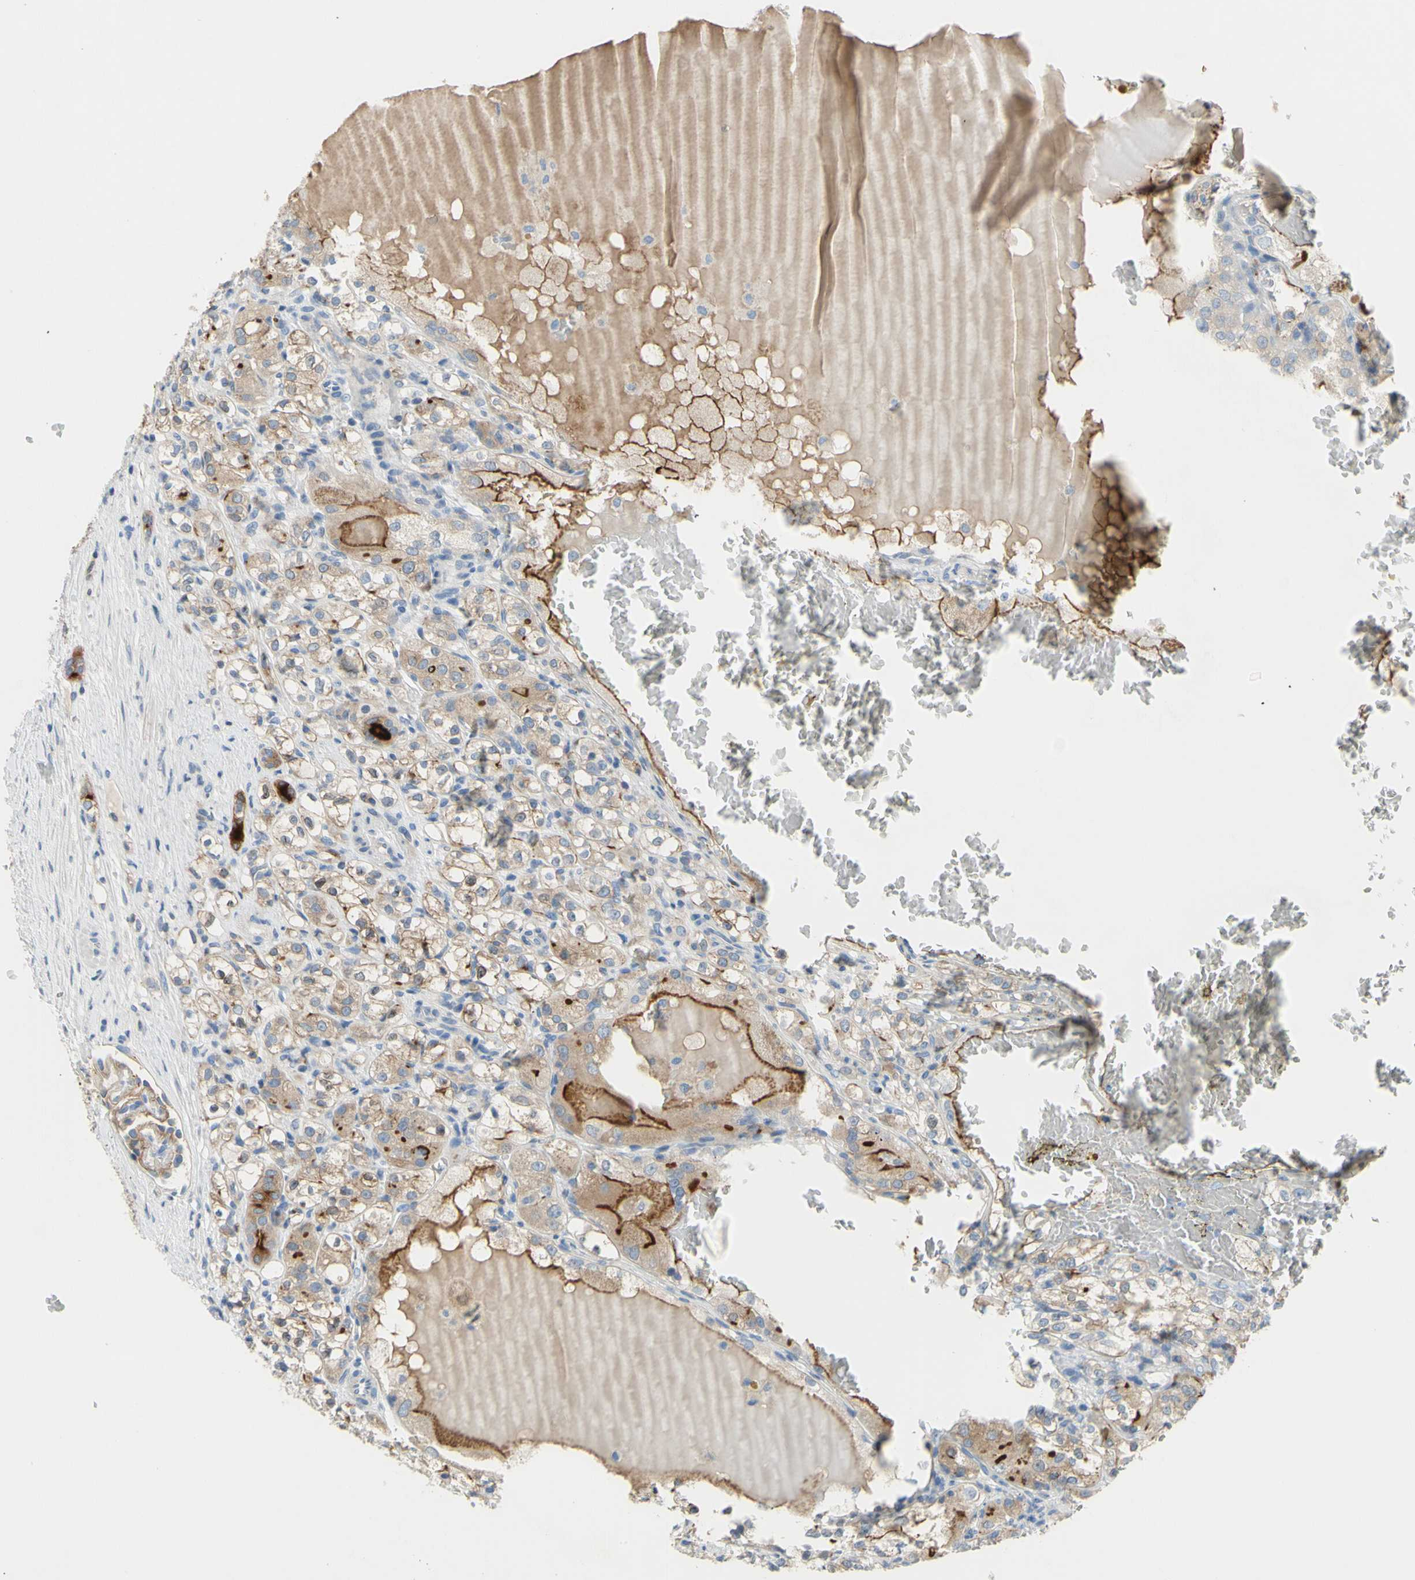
{"staining": {"intensity": "moderate", "quantity": ">75%", "location": "cytoplasmic/membranous"}, "tissue": "renal cancer", "cell_type": "Tumor cells", "image_type": "cancer", "snomed": [{"axis": "morphology", "description": "Normal tissue, NOS"}, {"axis": "morphology", "description": "Adenocarcinoma, NOS"}, {"axis": "topography", "description": "Kidney"}], "caption": "Tumor cells show medium levels of moderate cytoplasmic/membranous positivity in approximately >75% of cells in human adenocarcinoma (renal).", "gene": "MUC1", "patient": {"sex": "male", "age": 61}}